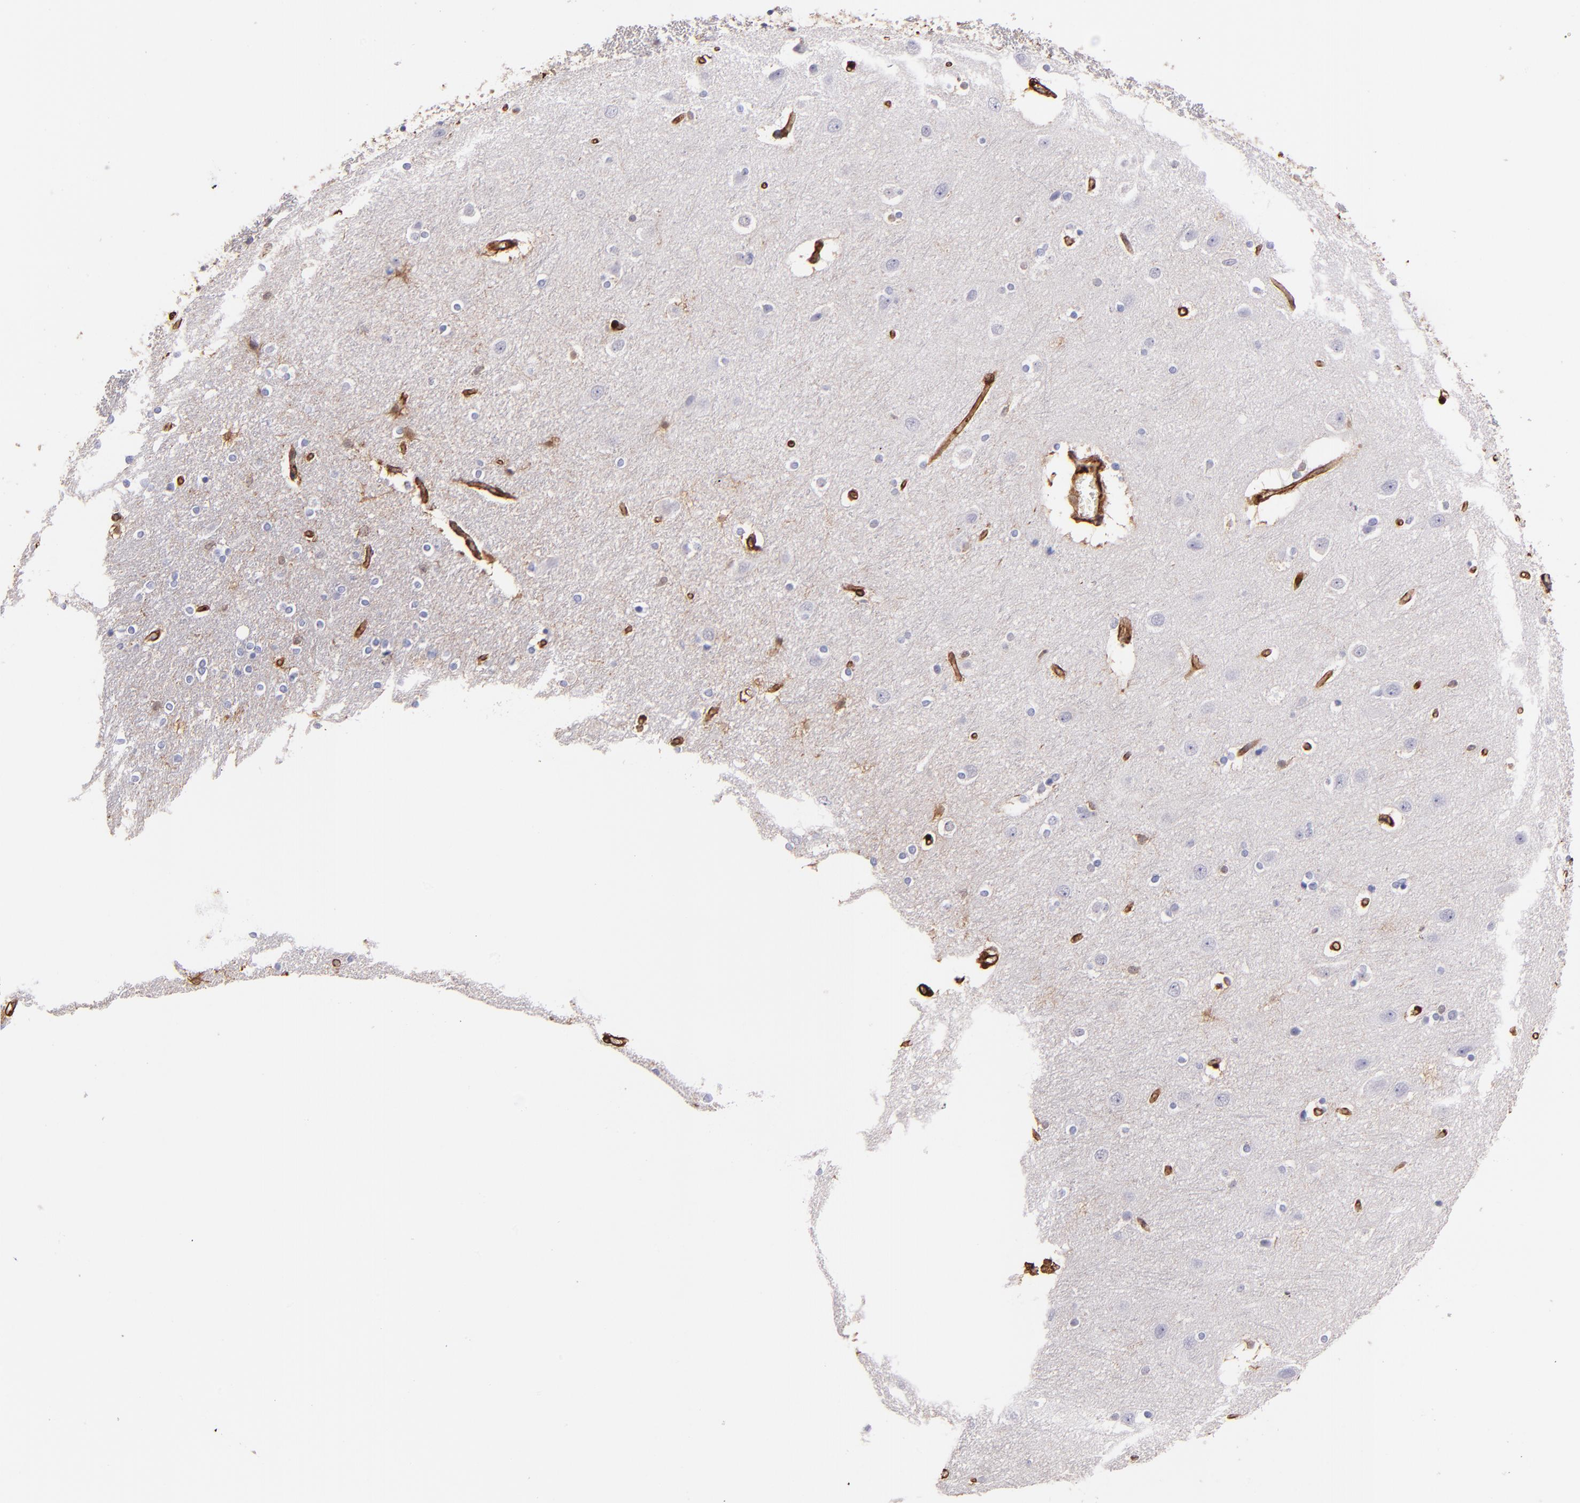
{"staining": {"intensity": "negative", "quantity": "none", "location": "none"}, "tissue": "caudate", "cell_type": "Glial cells", "image_type": "normal", "snomed": [{"axis": "morphology", "description": "Normal tissue, NOS"}, {"axis": "topography", "description": "Lateral ventricle wall"}], "caption": "DAB (3,3'-diaminobenzidine) immunohistochemical staining of unremarkable human caudate exhibits no significant staining in glial cells.", "gene": "VCL", "patient": {"sex": "female", "age": 54}}